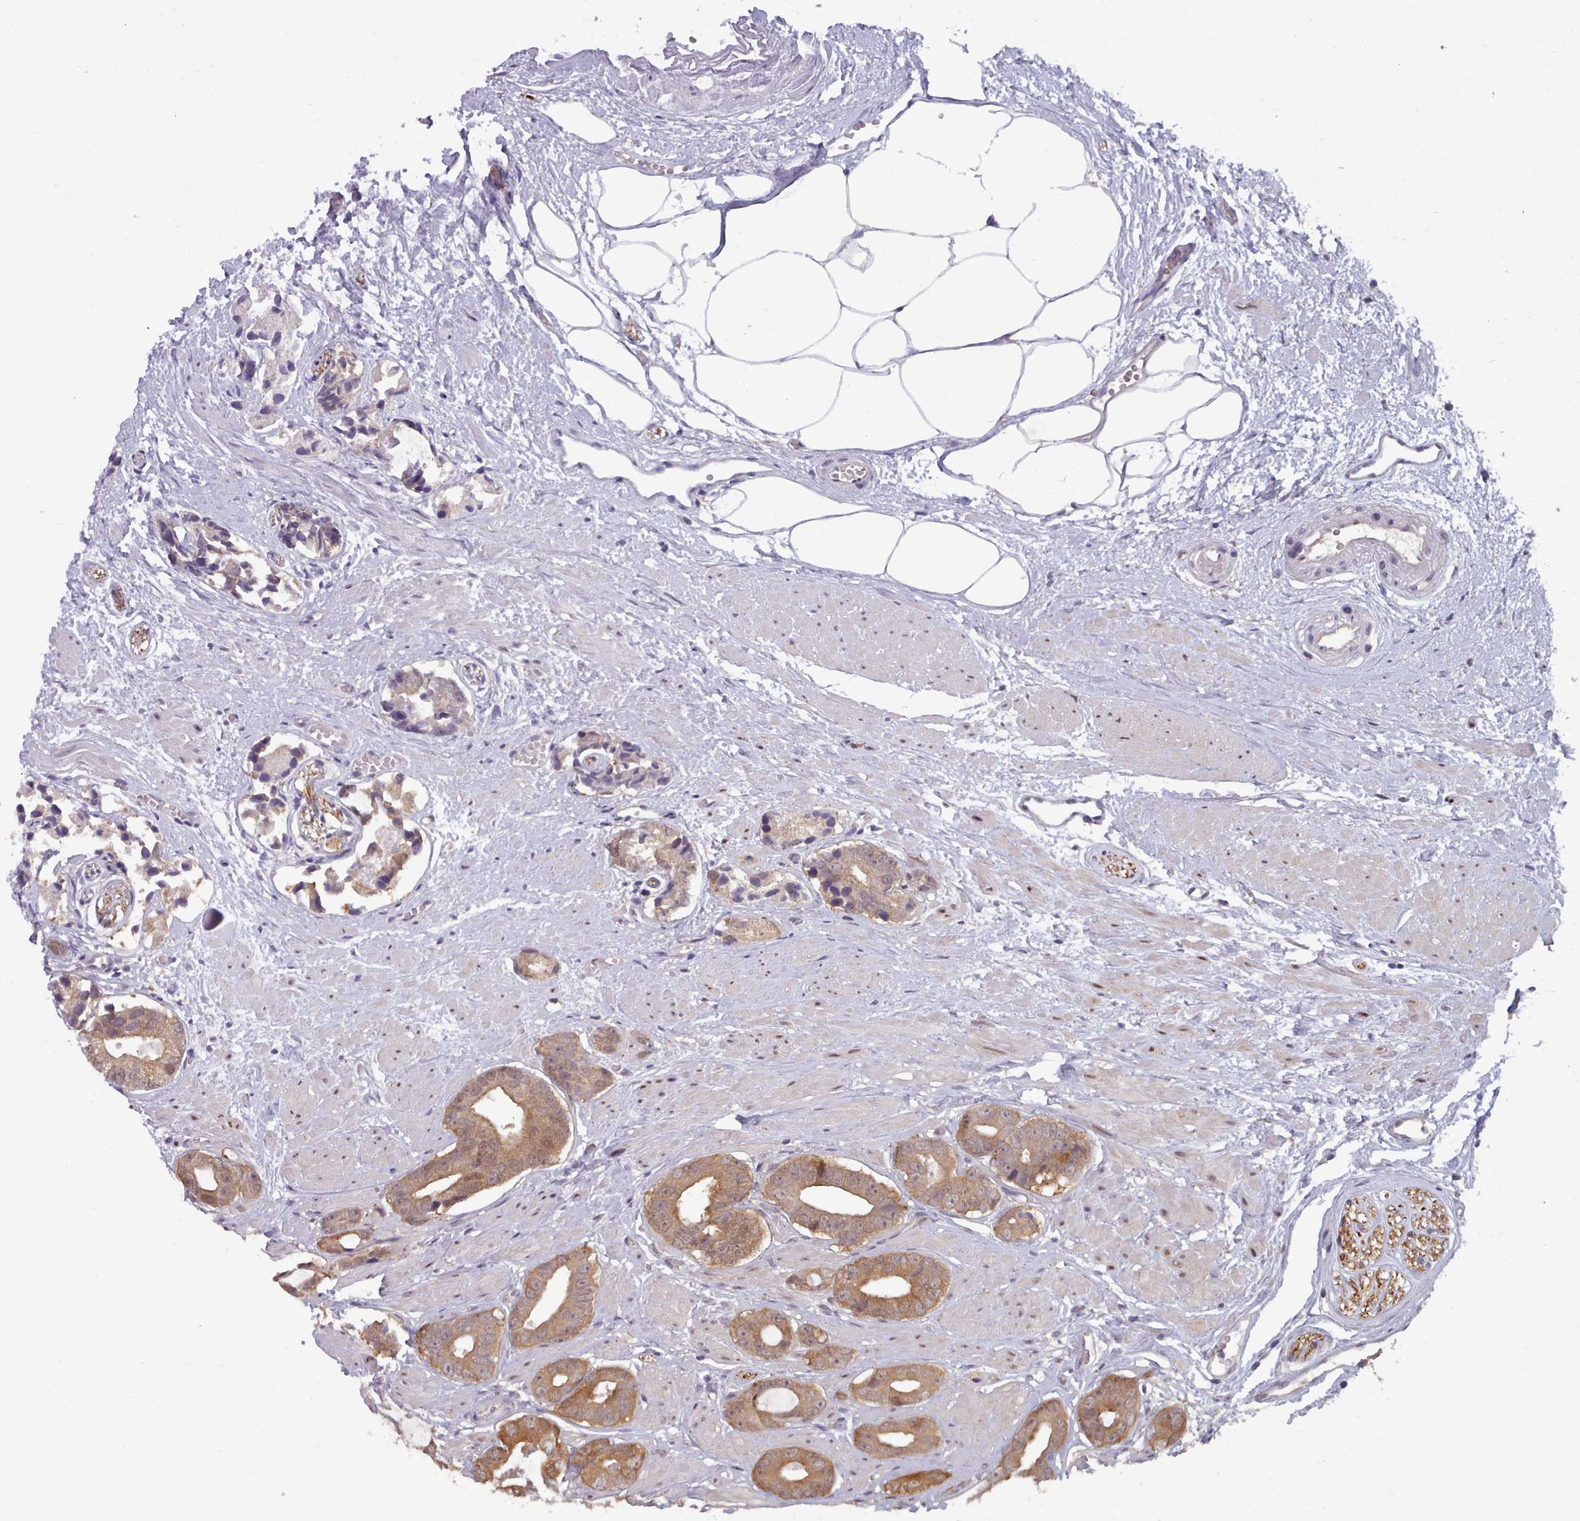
{"staining": {"intensity": "moderate", "quantity": ">75%", "location": "cytoplasmic/membranous,nuclear"}, "tissue": "prostate cancer", "cell_type": "Tumor cells", "image_type": "cancer", "snomed": [{"axis": "morphology", "description": "Adenocarcinoma, Low grade"}, {"axis": "topography", "description": "Prostate"}], "caption": "High-power microscopy captured an IHC photomicrograph of adenocarcinoma (low-grade) (prostate), revealing moderate cytoplasmic/membranous and nuclear staining in approximately >75% of tumor cells.", "gene": "CES3", "patient": {"sex": "male", "age": 64}}